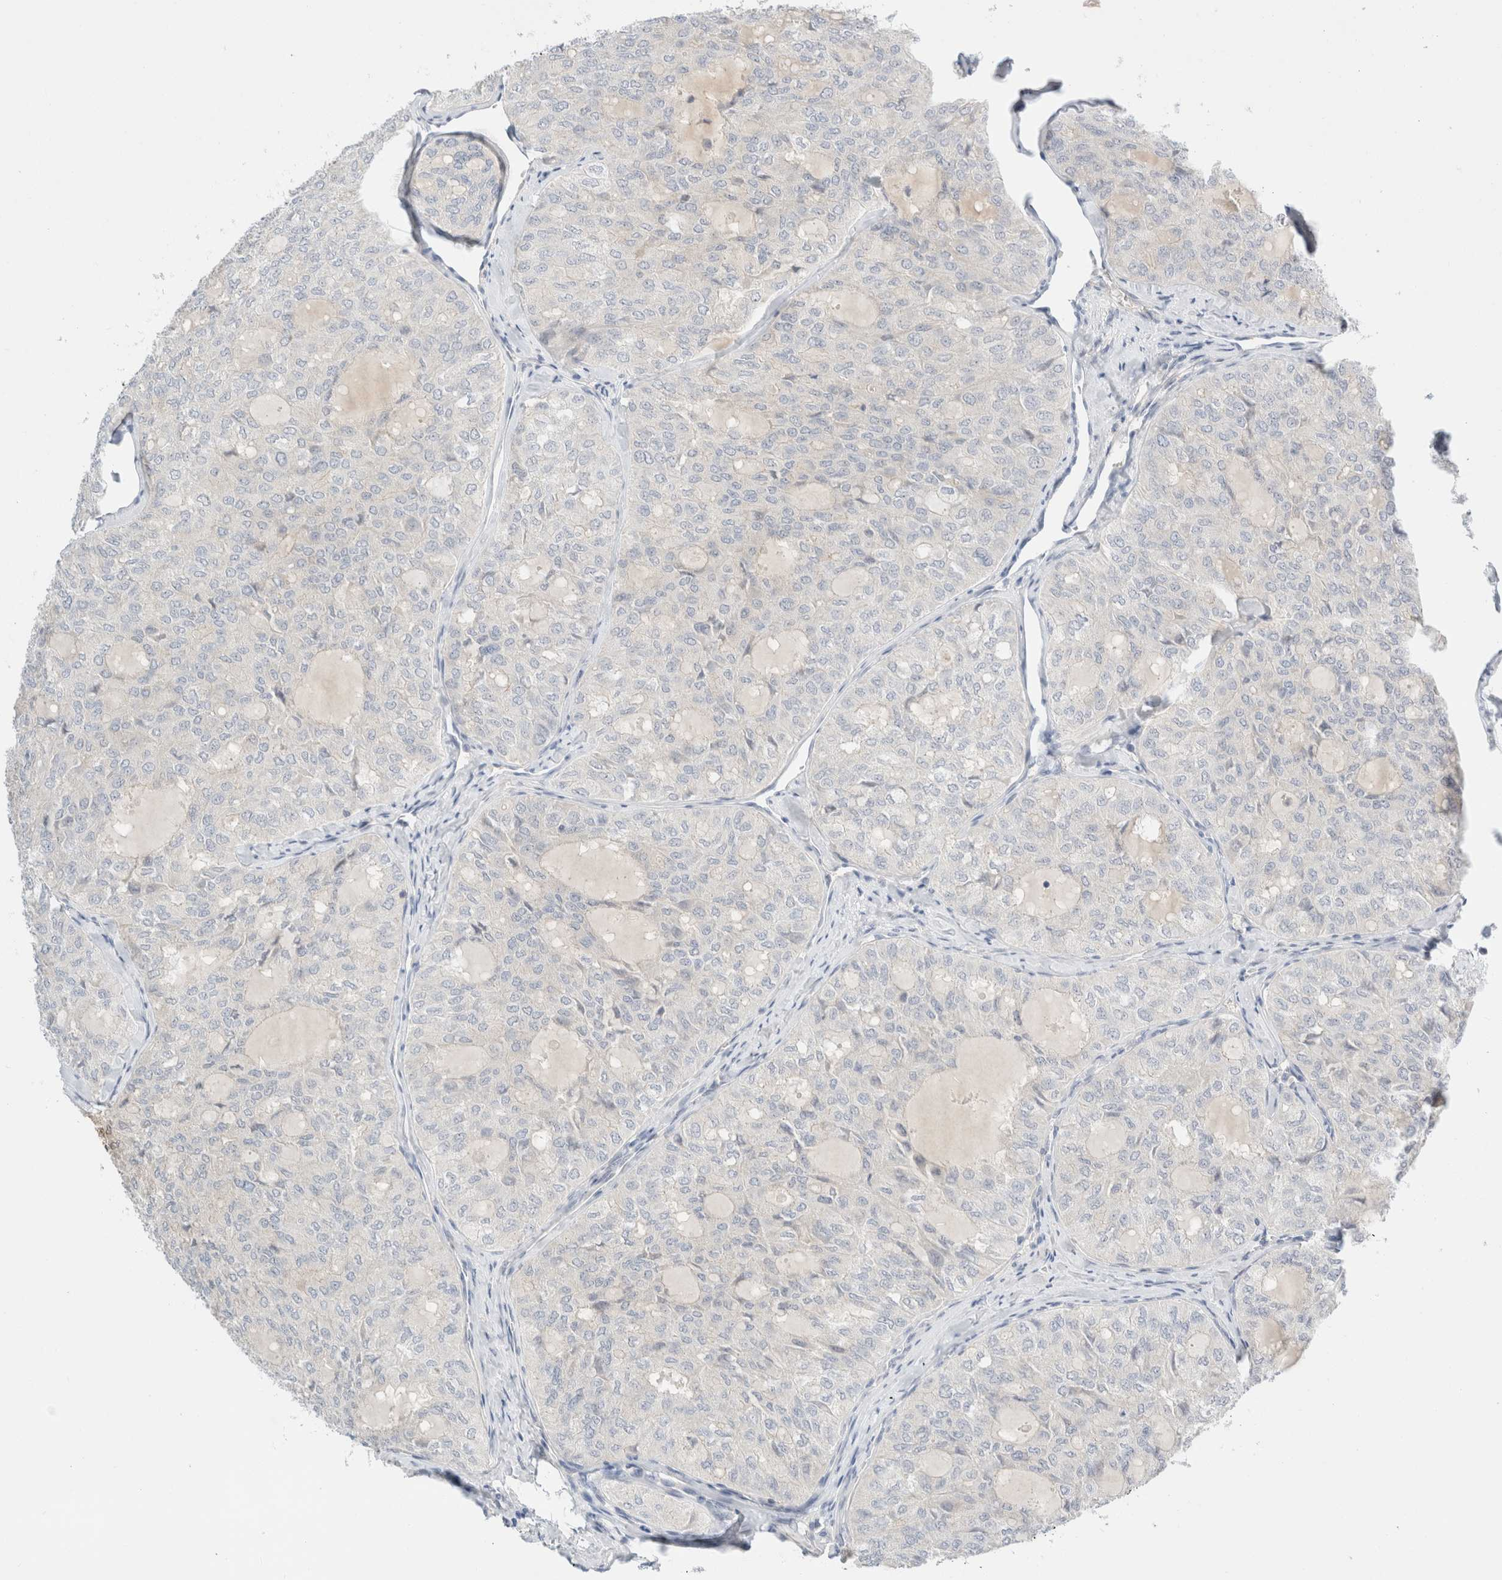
{"staining": {"intensity": "negative", "quantity": "none", "location": "none"}, "tissue": "thyroid cancer", "cell_type": "Tumor cells", "image_type": "cancer", "snomed": [{"axis": "morphology", "description": "Follicular adenoma carcinoma, NOS"}, {"axis": "topography", "description": "Thyroid gland"}], "caption": "Immunohistochemistry (IHC) histopathology image of neoplastic tissue: thyroid follicular adenoma carcinoma stained with DAB demonstrates no significant protein expression in tumor cells.", "gene": "SDR16C5", "patient": {"sex": "male", "age": 75}}